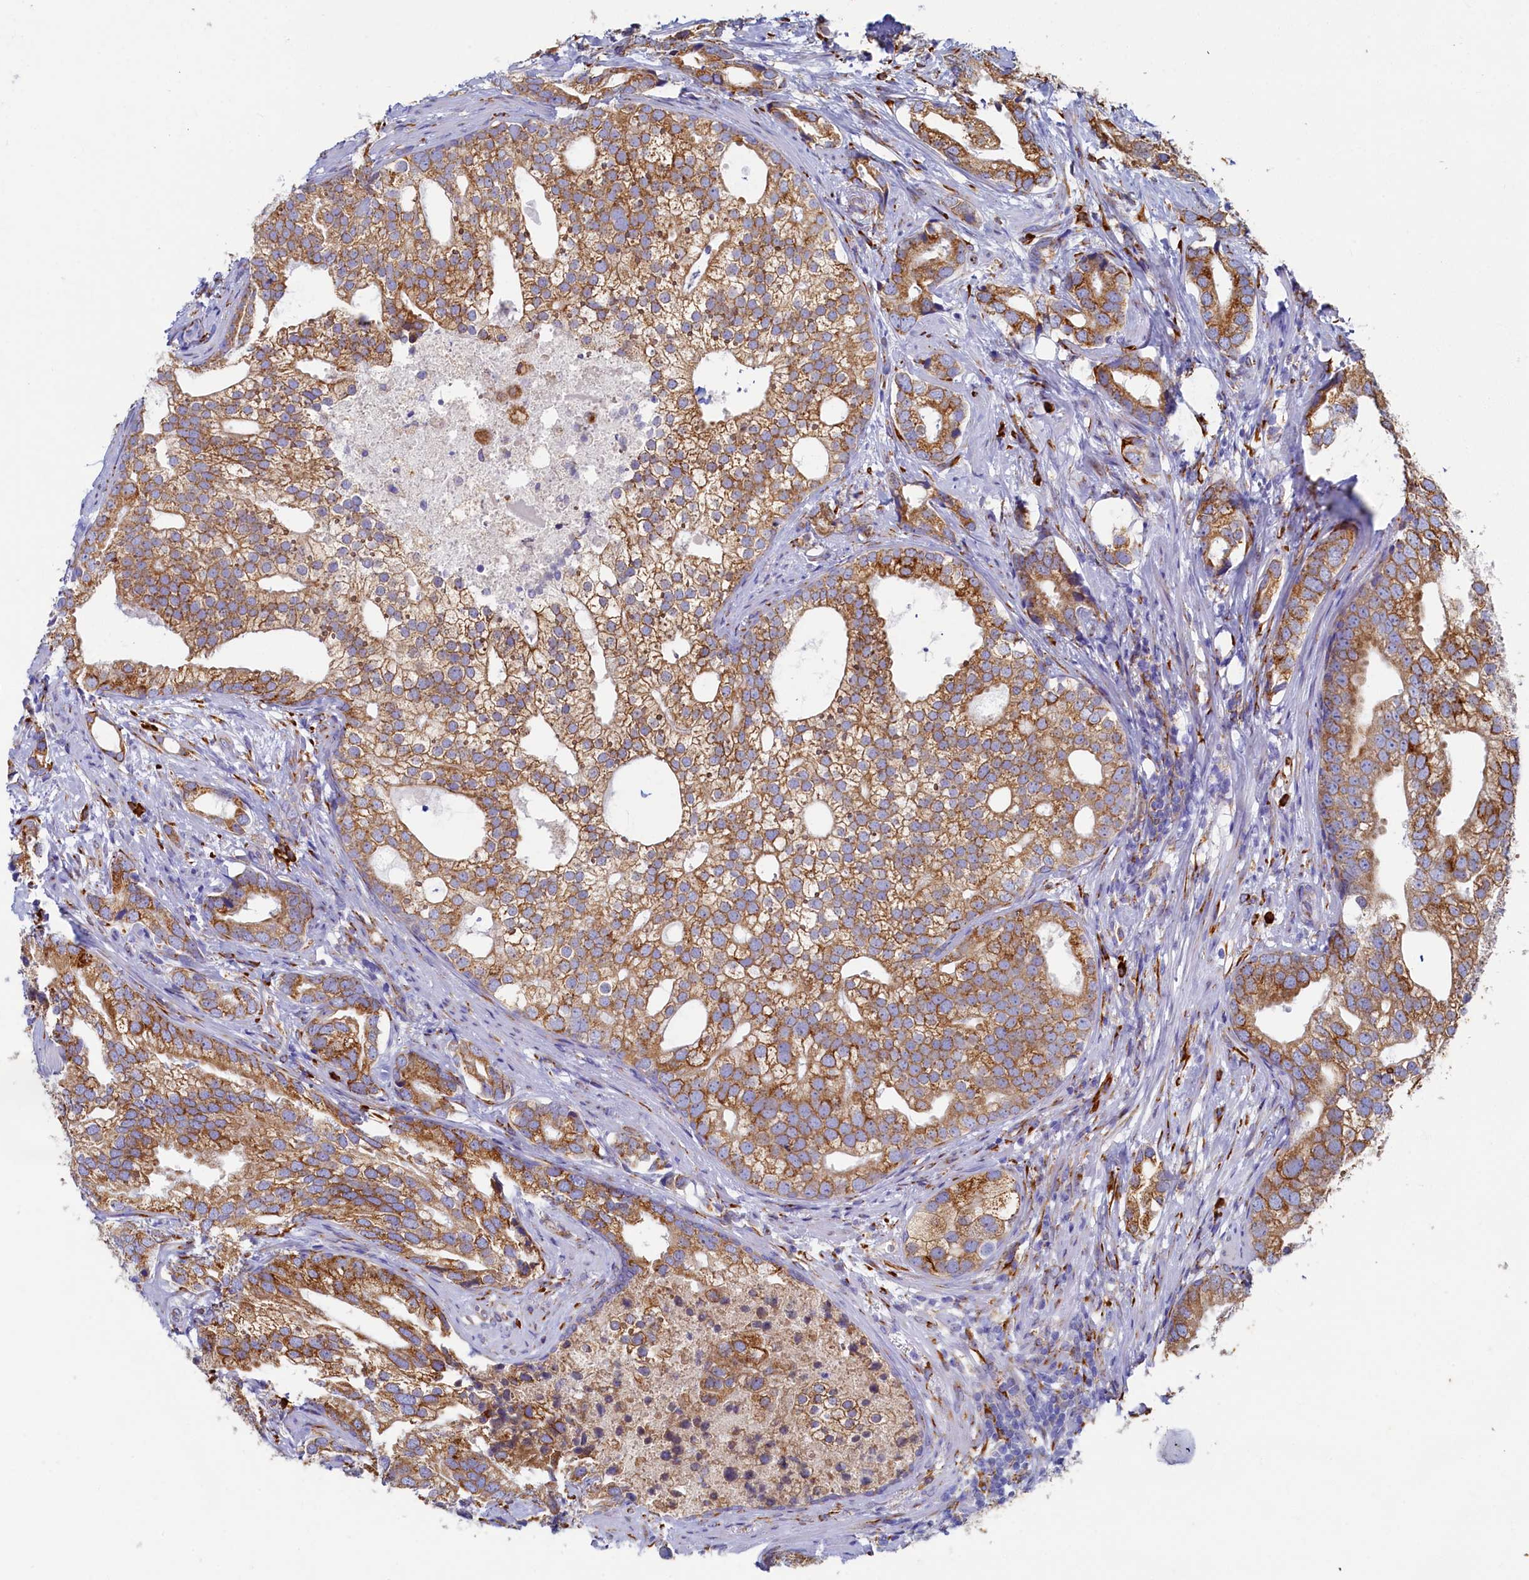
{"staining": {"intensity": "moderate", "quantity": ">75%", "location": "cytoplasmic/membranous"}, "tissue": "prostate cancer", "cell_type": "Tumor cells", "image_type": "cancer", "snomed": [{"axis": "morphology", "description": "Adenocarcinoma, High grade"}, {"axis": "topography", "description": "Prostate"}], "caption": "A histopathology image of human prostate high-grade adenocarcinoma stained for a protein displays moderate cytoplasmic/membranous brown staining in tumor cells. (DAB (3,3'-diaminobenzidine) = brown stain, brightfield microscopy at high magnification).", "gene": "TMEM18", "patient": {"sex": "male", "age": 75}}